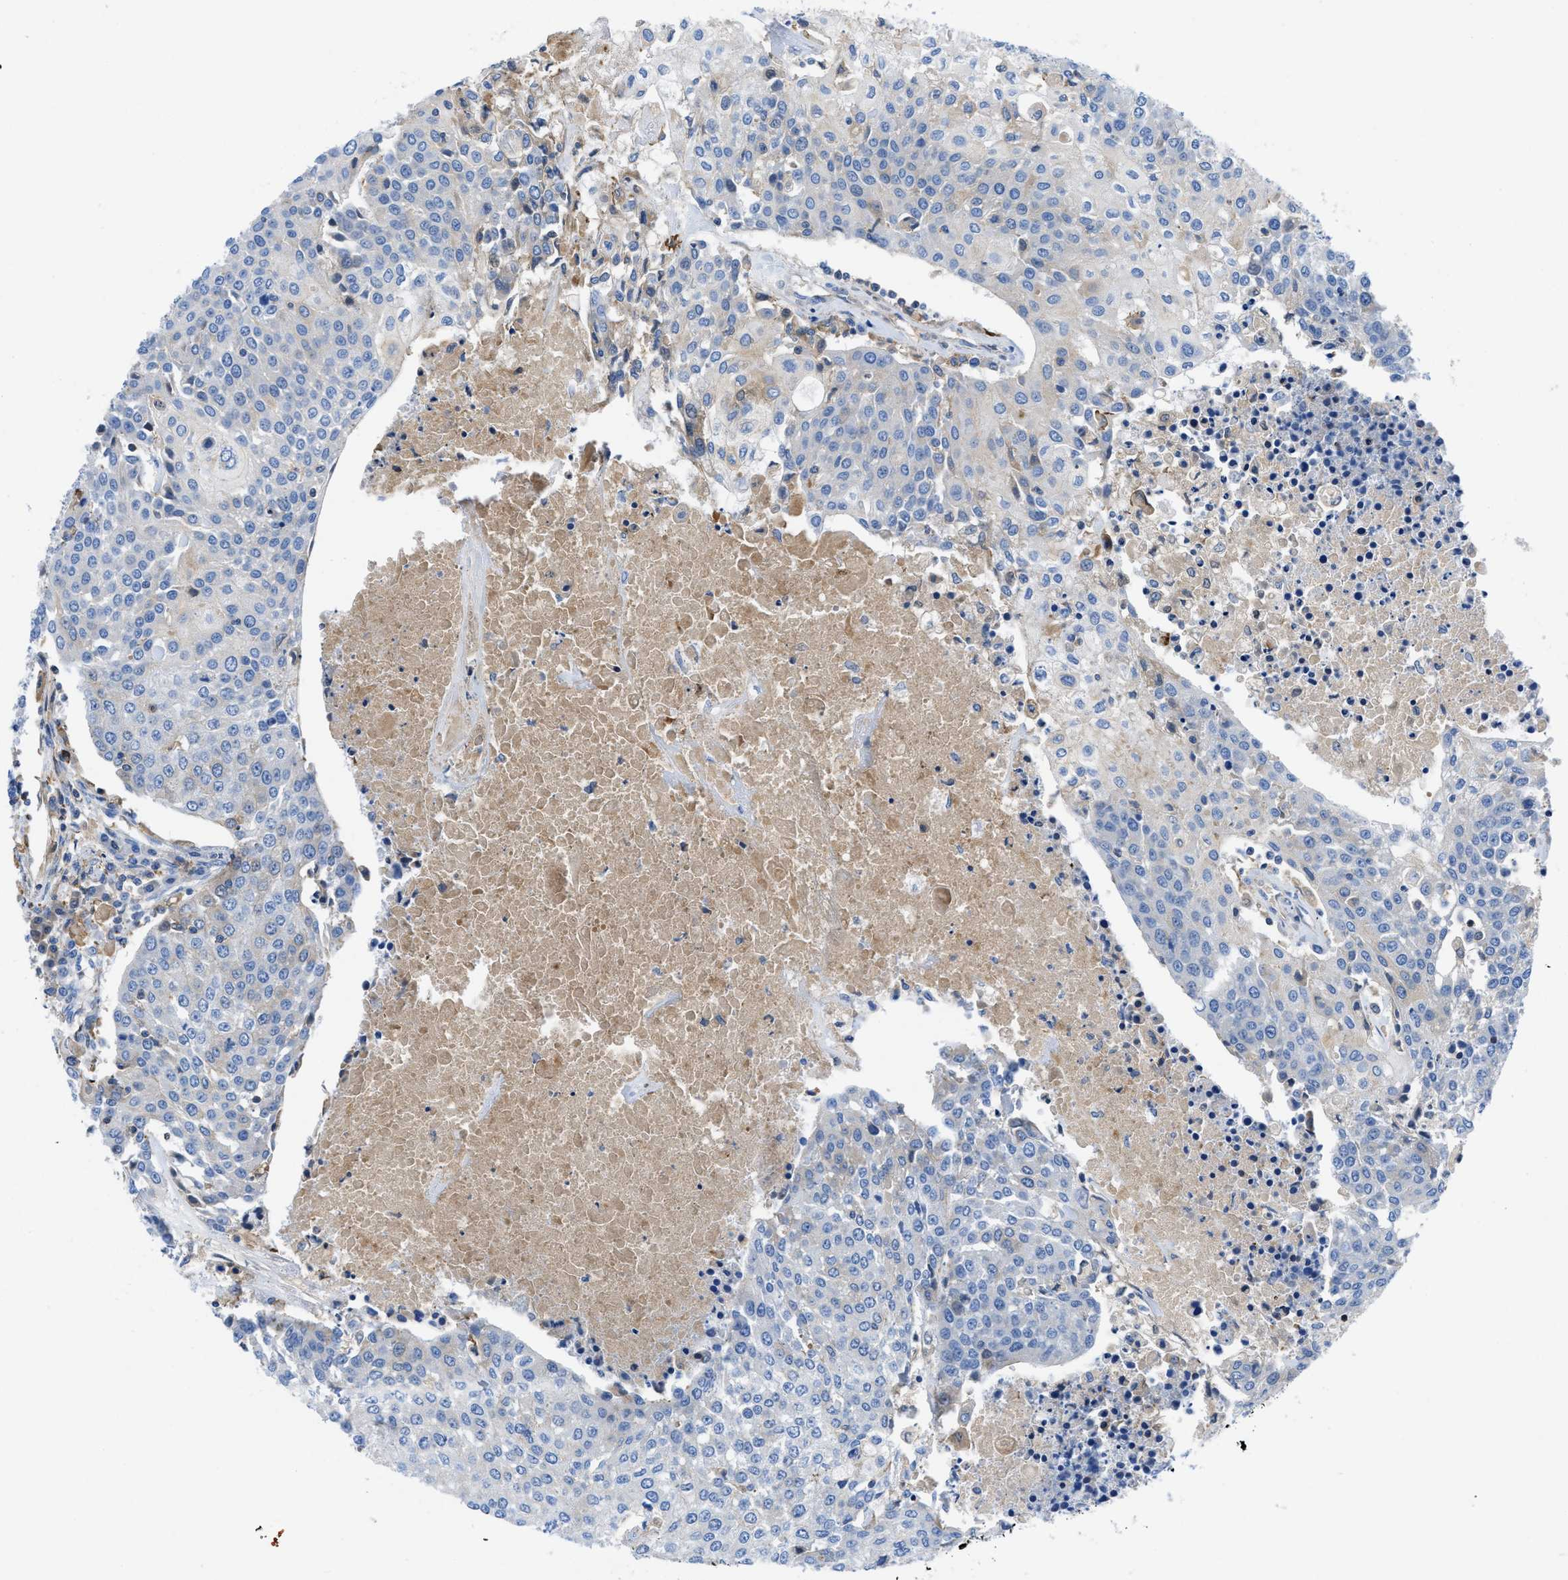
{"staining": {"intensity": "negative", "quantity": "none", "location": "none"}, "tissue": "urothelial cancer", "cell_type": "Tumor cells", "image_type": "cancer", "snomed": [{"axis": "morphology", "description": "Urothelial carcinoma, High grade"}, {"axis": "topography", "description": "Urinary bladder"}], "caption": "Immunohistochemistry photomicrograph of neoplastic tissue: urothelial carcinoma (high-grade) stained with DAB displays no significant protein expression in tumor cells. (Stains: DAB immunohistochemistry (IHC) with hematoxylin counter stain, Microscopy: brightfield microscopy at high magnification).", "gene": "ATP6V0D1", "patient": {"sex": "female", "age": 85}}